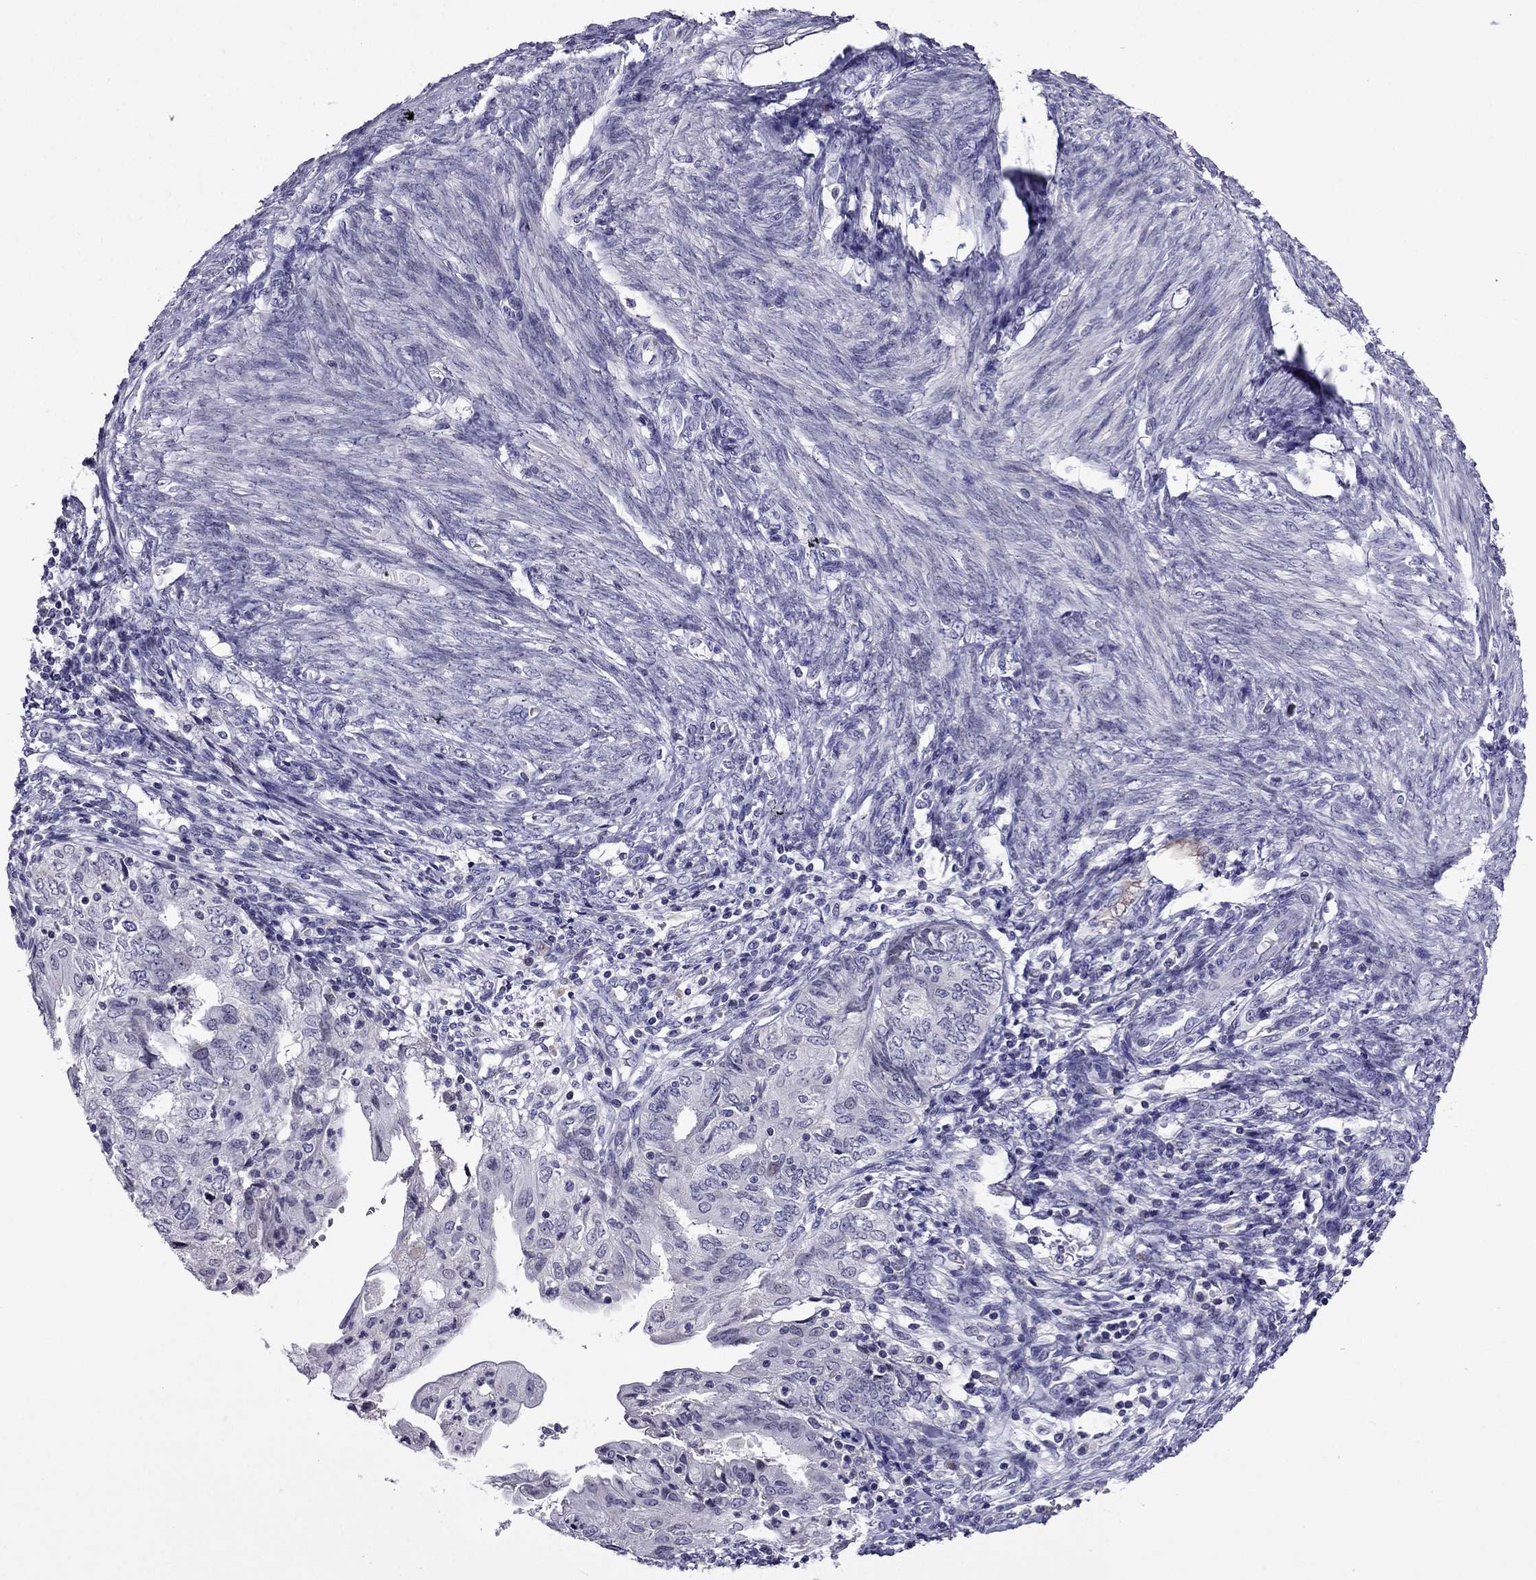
{"staining": {"intensity": "negative", "quantity": "none", "location": "none"}, "tissue": "endometrial cancer", "cell_type": "Tumor cells", "image_type": "cancer", "snomed": [{"axis": "morphology", "description": "Adenocarcinoma, NOS"}, {"axis": "topography", "description": "Endometrium"}], "caption": "Tumor cells are negative for brown protein staining in endometrial cancer (adenocarcinoma).", "gene": "SPTBN4", "patient": {"sex": "female", "age": 68}}